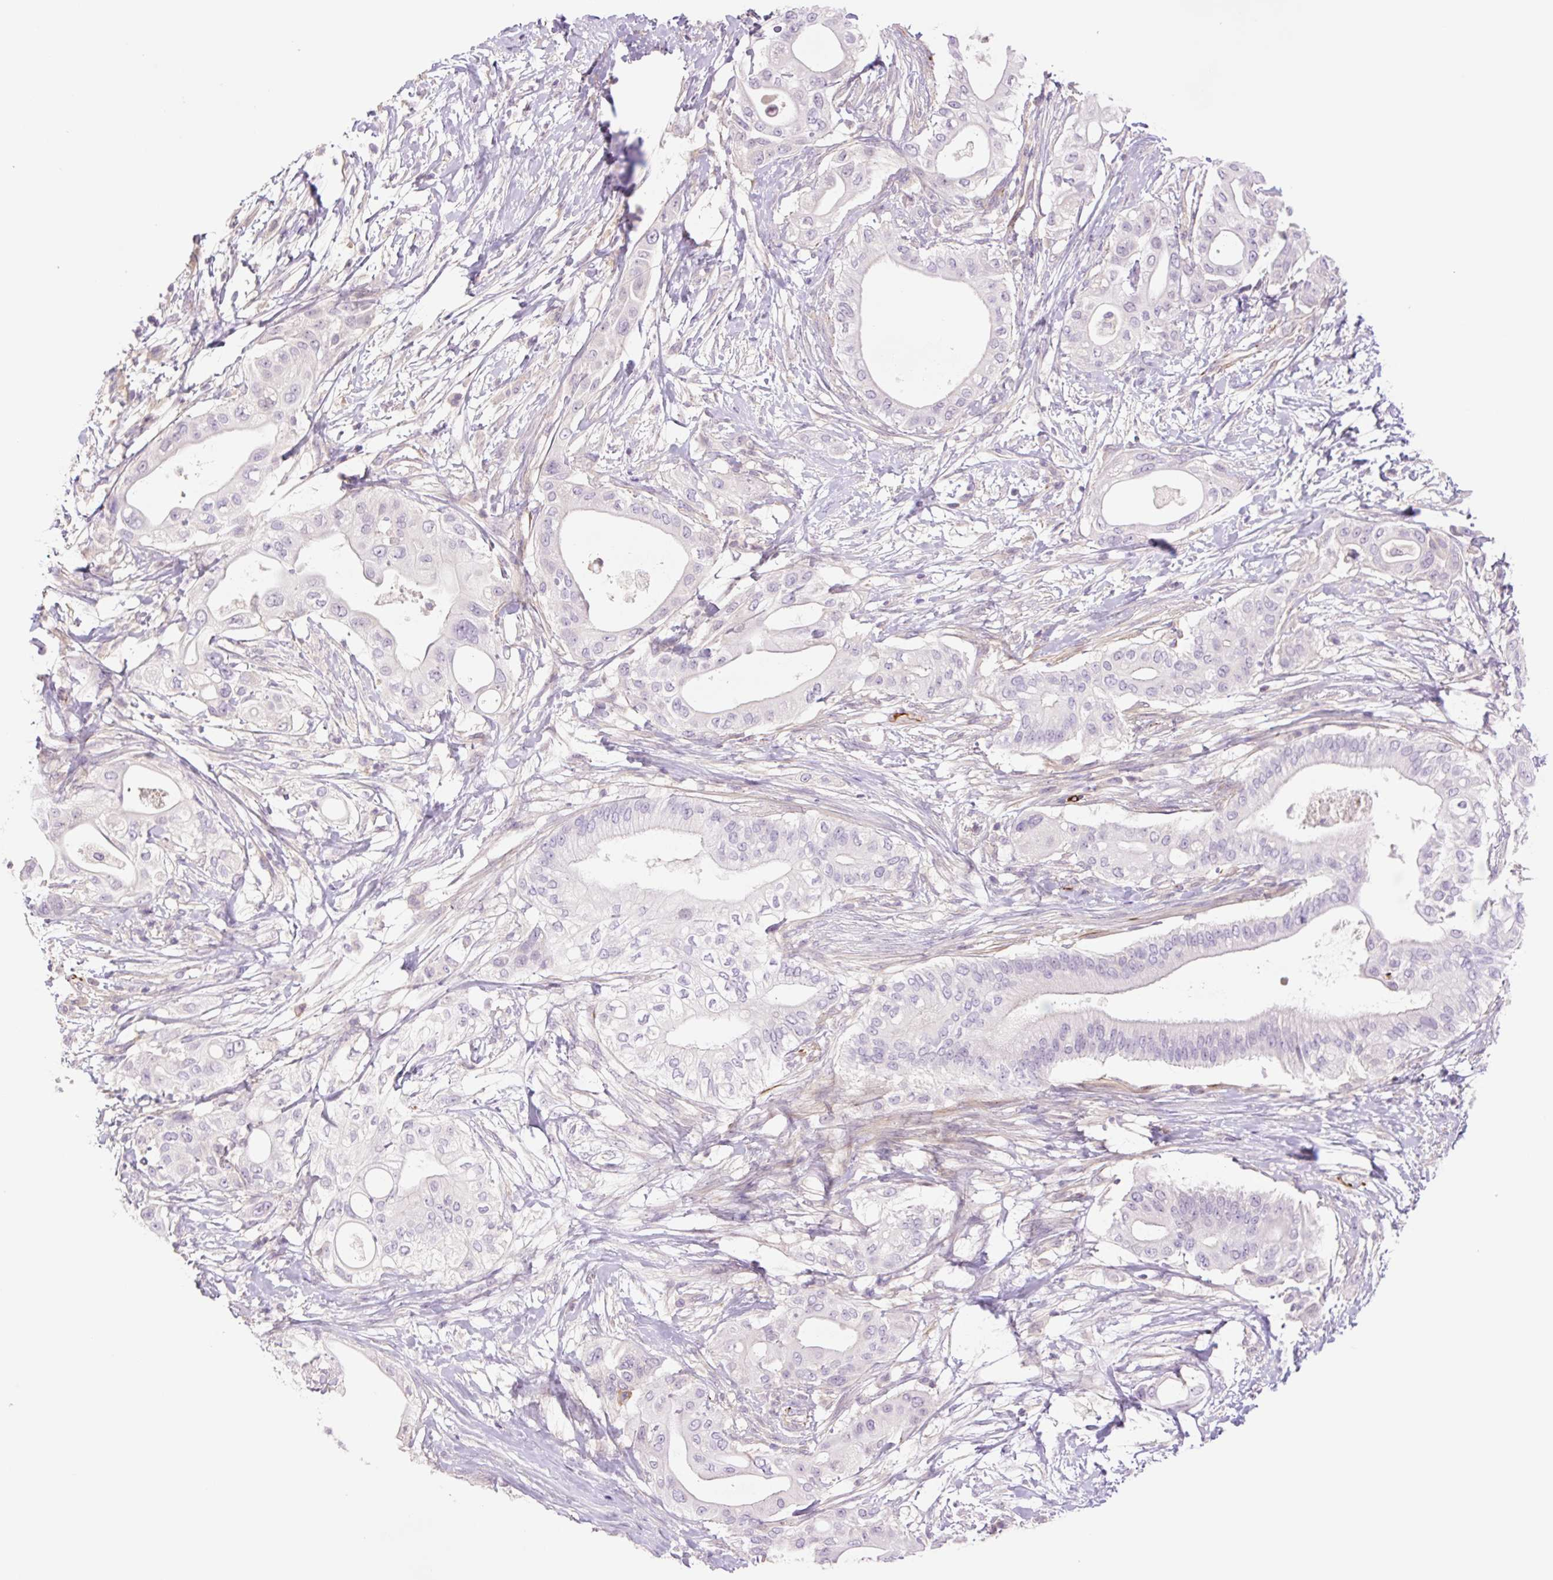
{"staining": {"intensity": "negative", "quantity": "none", "location": "none"}, "tissue": "pancreatic cancer", "cell_type": "Tumor cells", "image_type": "cancer", "snomed": [{"axis": "morphology", "description": "Adenocarcinoma, NOS"}, {"axis": "topography", "description": "Pancreas"}], "caption": "Immunohistochemistry image of neoplastic tissue: human adenocarcinoma (pancreatic) stained with DAB shows no significant protein positivity in tumor cells.", "gene": "ZFYVE21", "patient": {"sex": "male", "age": 68}}